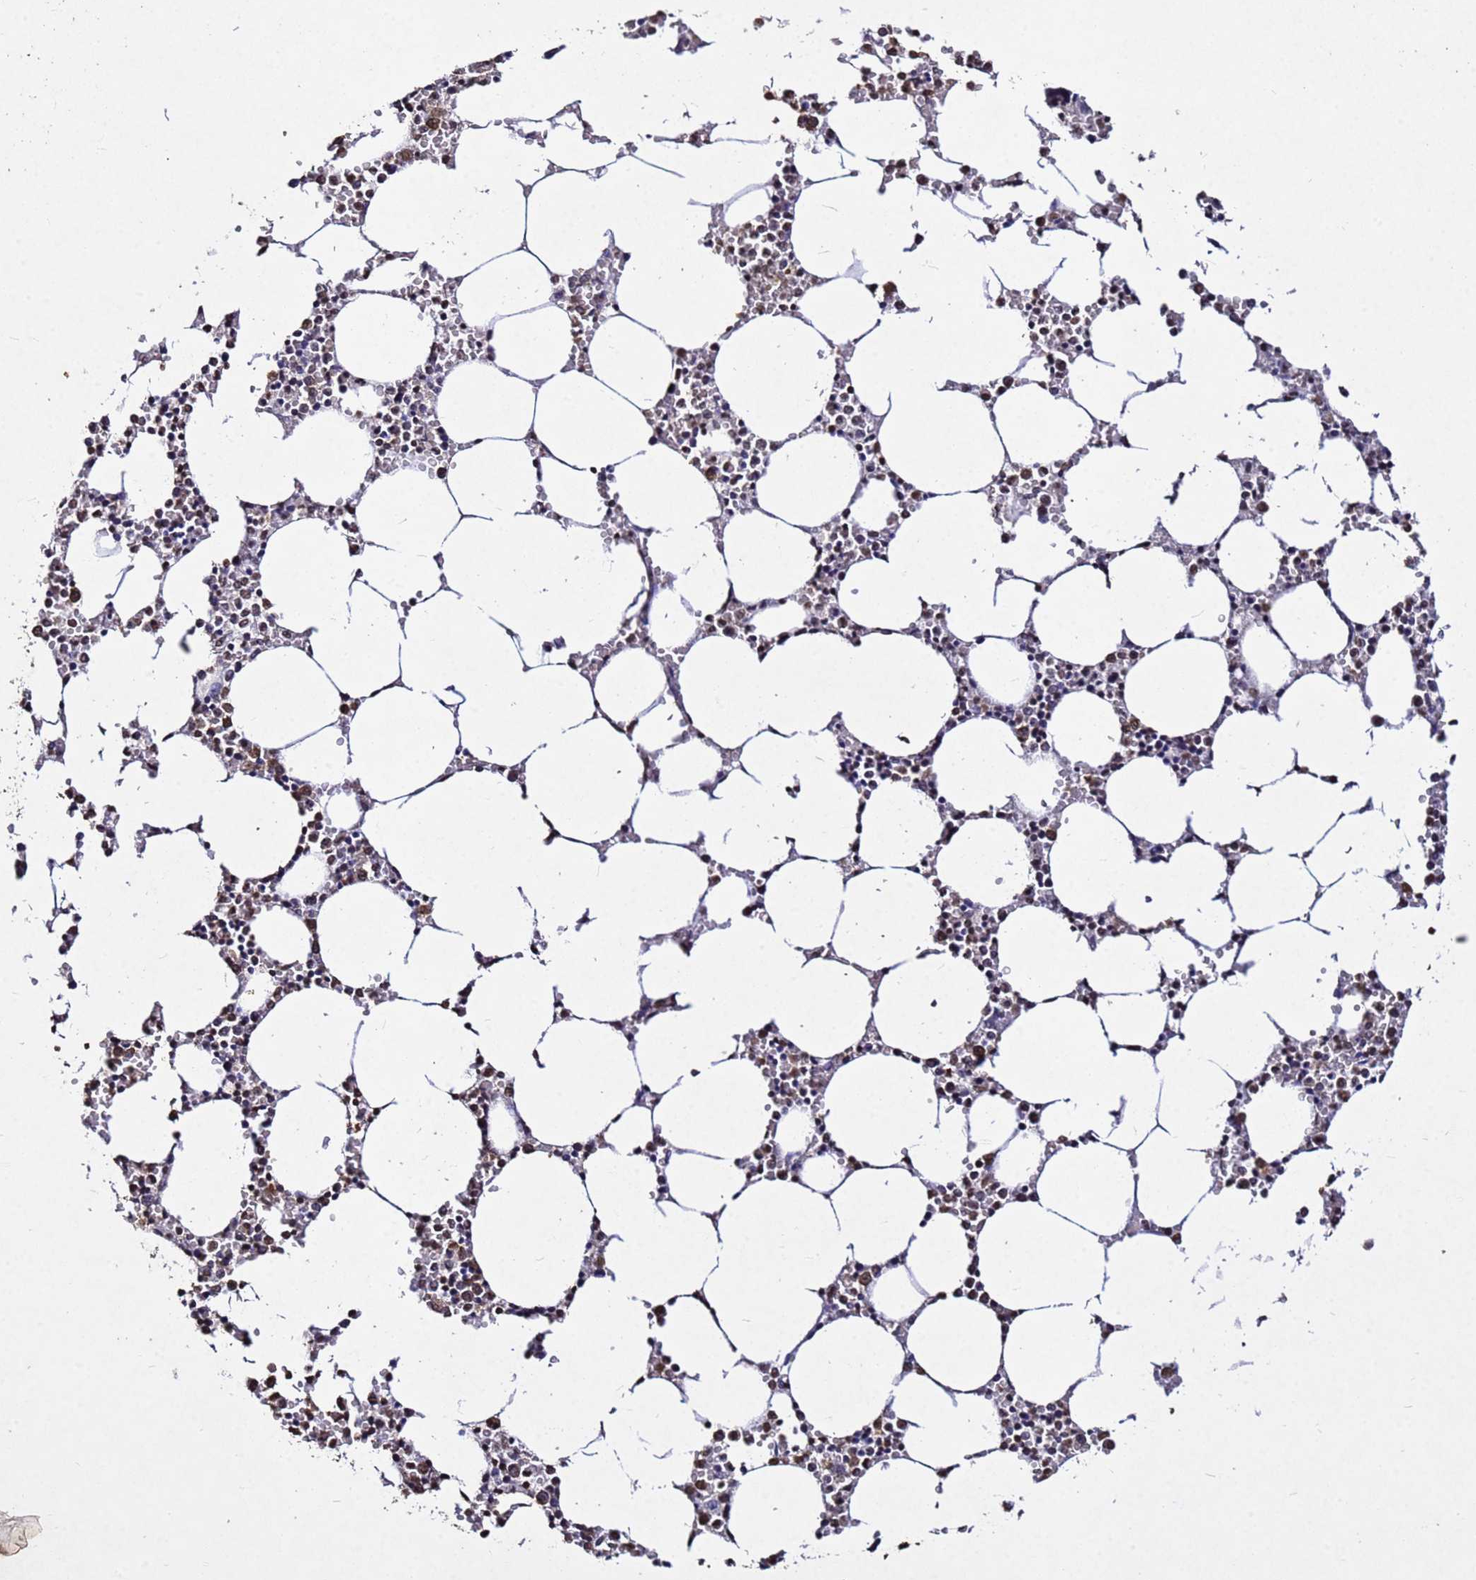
{"staining": {"intensity": "moderate", "quantity": "25%-75%", "location": "nuclear"}, "tissue": "bone marrow", "cell_type": "Hematopoietic cells", "image_type": "normal", "snomed": [{"axis": "morphology", "description": "Normal tissue, NOS"}, {"axis": "topography", "description": "Bone marrow"}], "caption": "Immunohistochemical staining of normal bone marrow exhibits moderate nuclear protein expression in approximately 25%-75% of hematopoietic cells. (DAB (3,3'-diaminobenzidine) = brown stain, brightfield microscopy at high magnification).", "gene": "MYOCD", "patient": {"sex": "female", "age": 64}}